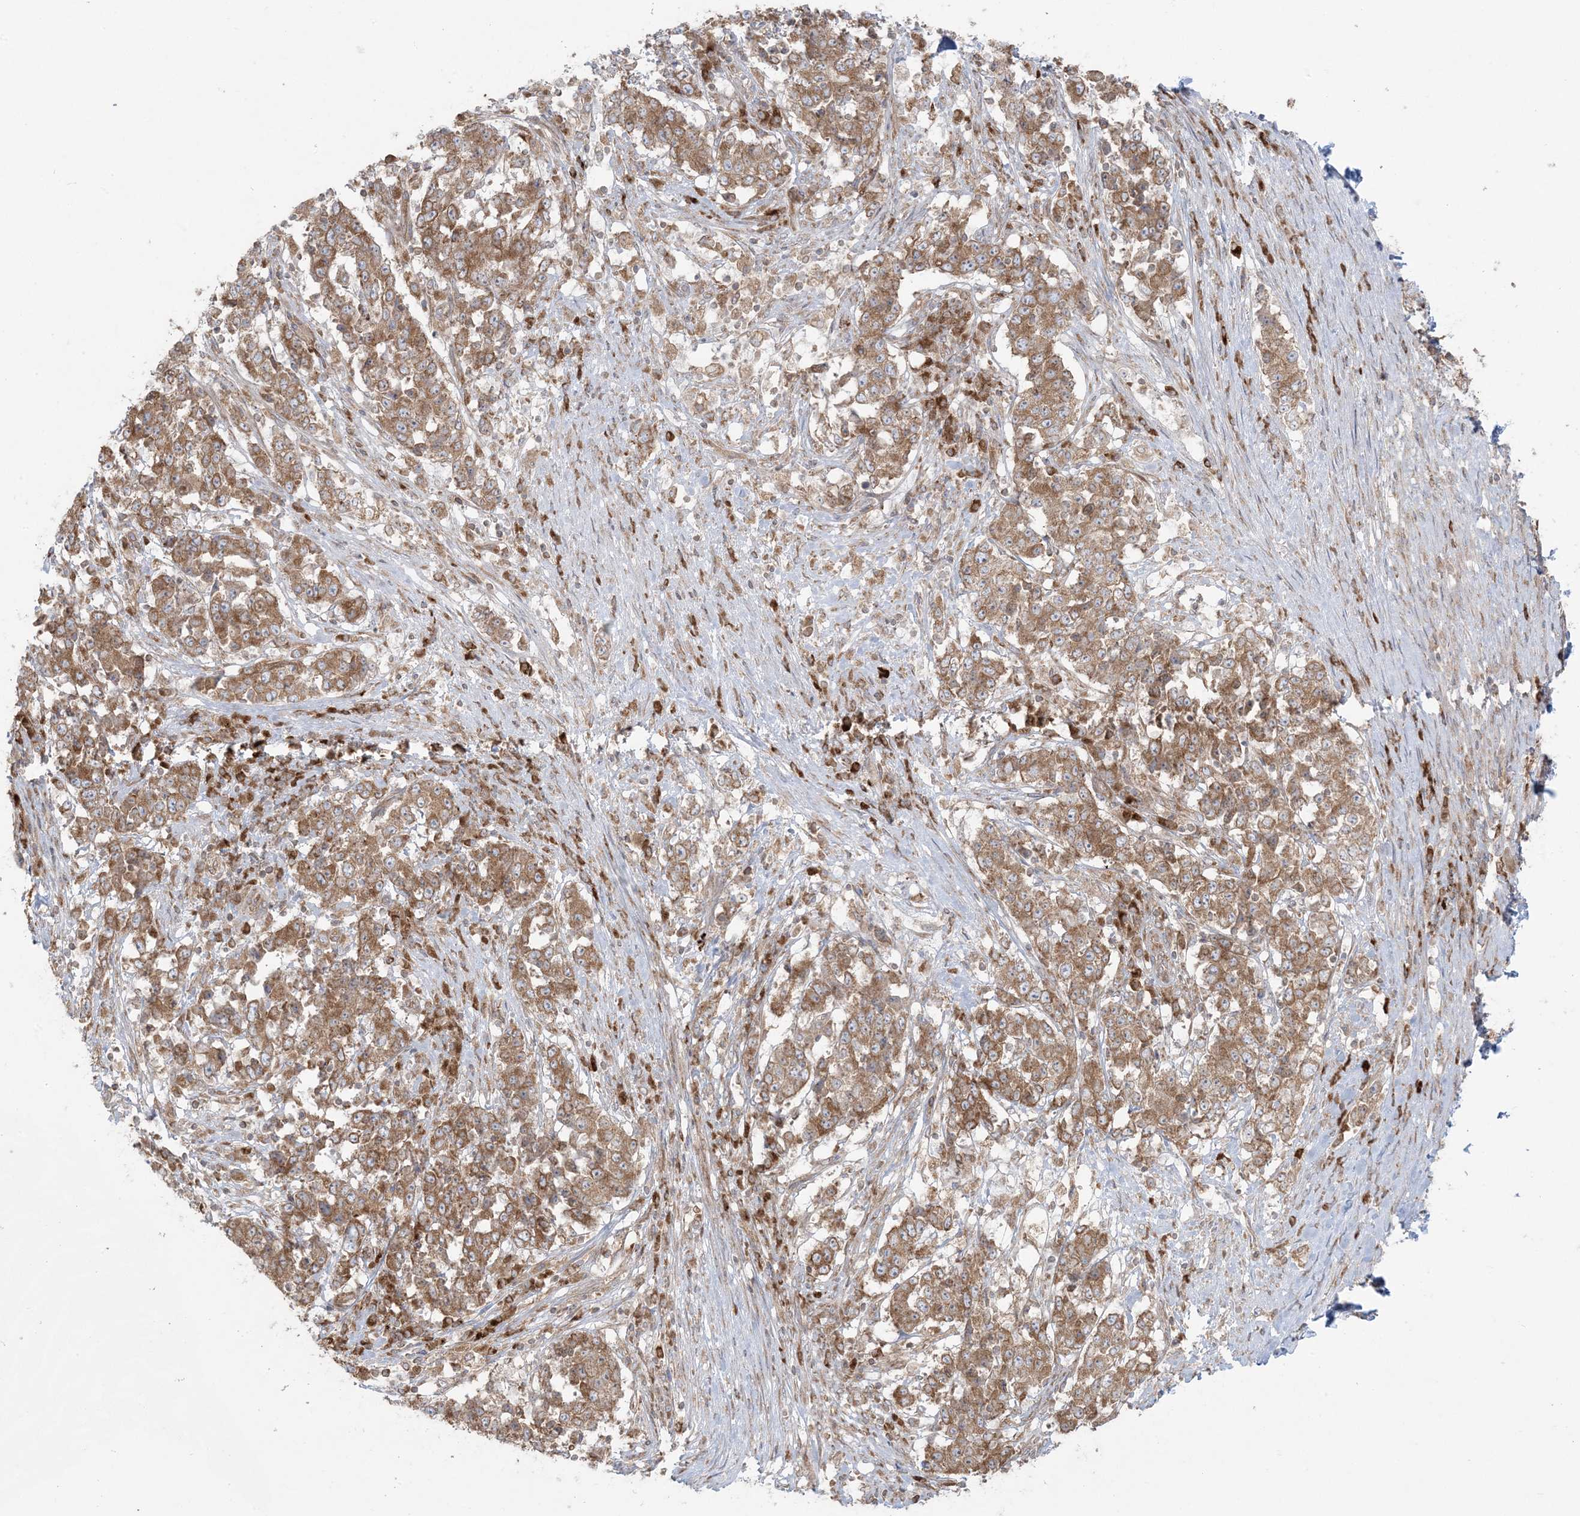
{"staining": {"intensity": "moderate", "quantity": ">75%", "location": "cytoplasmic/membranous"}, "tissue": "stomach cancer", "cell_type": "Tumor cells", "image_type": "cancer", "snomed": [{"axis": "morphology", "description": "Adenocarcinoma, NOS"}, {"axis": "topography", "description": "Stomach"}], "caption": "DAB (3,3'-diaminobenzidine) immunohistochemical staining of human stomach cancer (adenocarcinoma) demonstrates moderate cytoplasmic/membranous protein positivity in about >75% of tumor cells.", "gene": "UBXN4", "patient": {"sex": "male", "age": 59}}